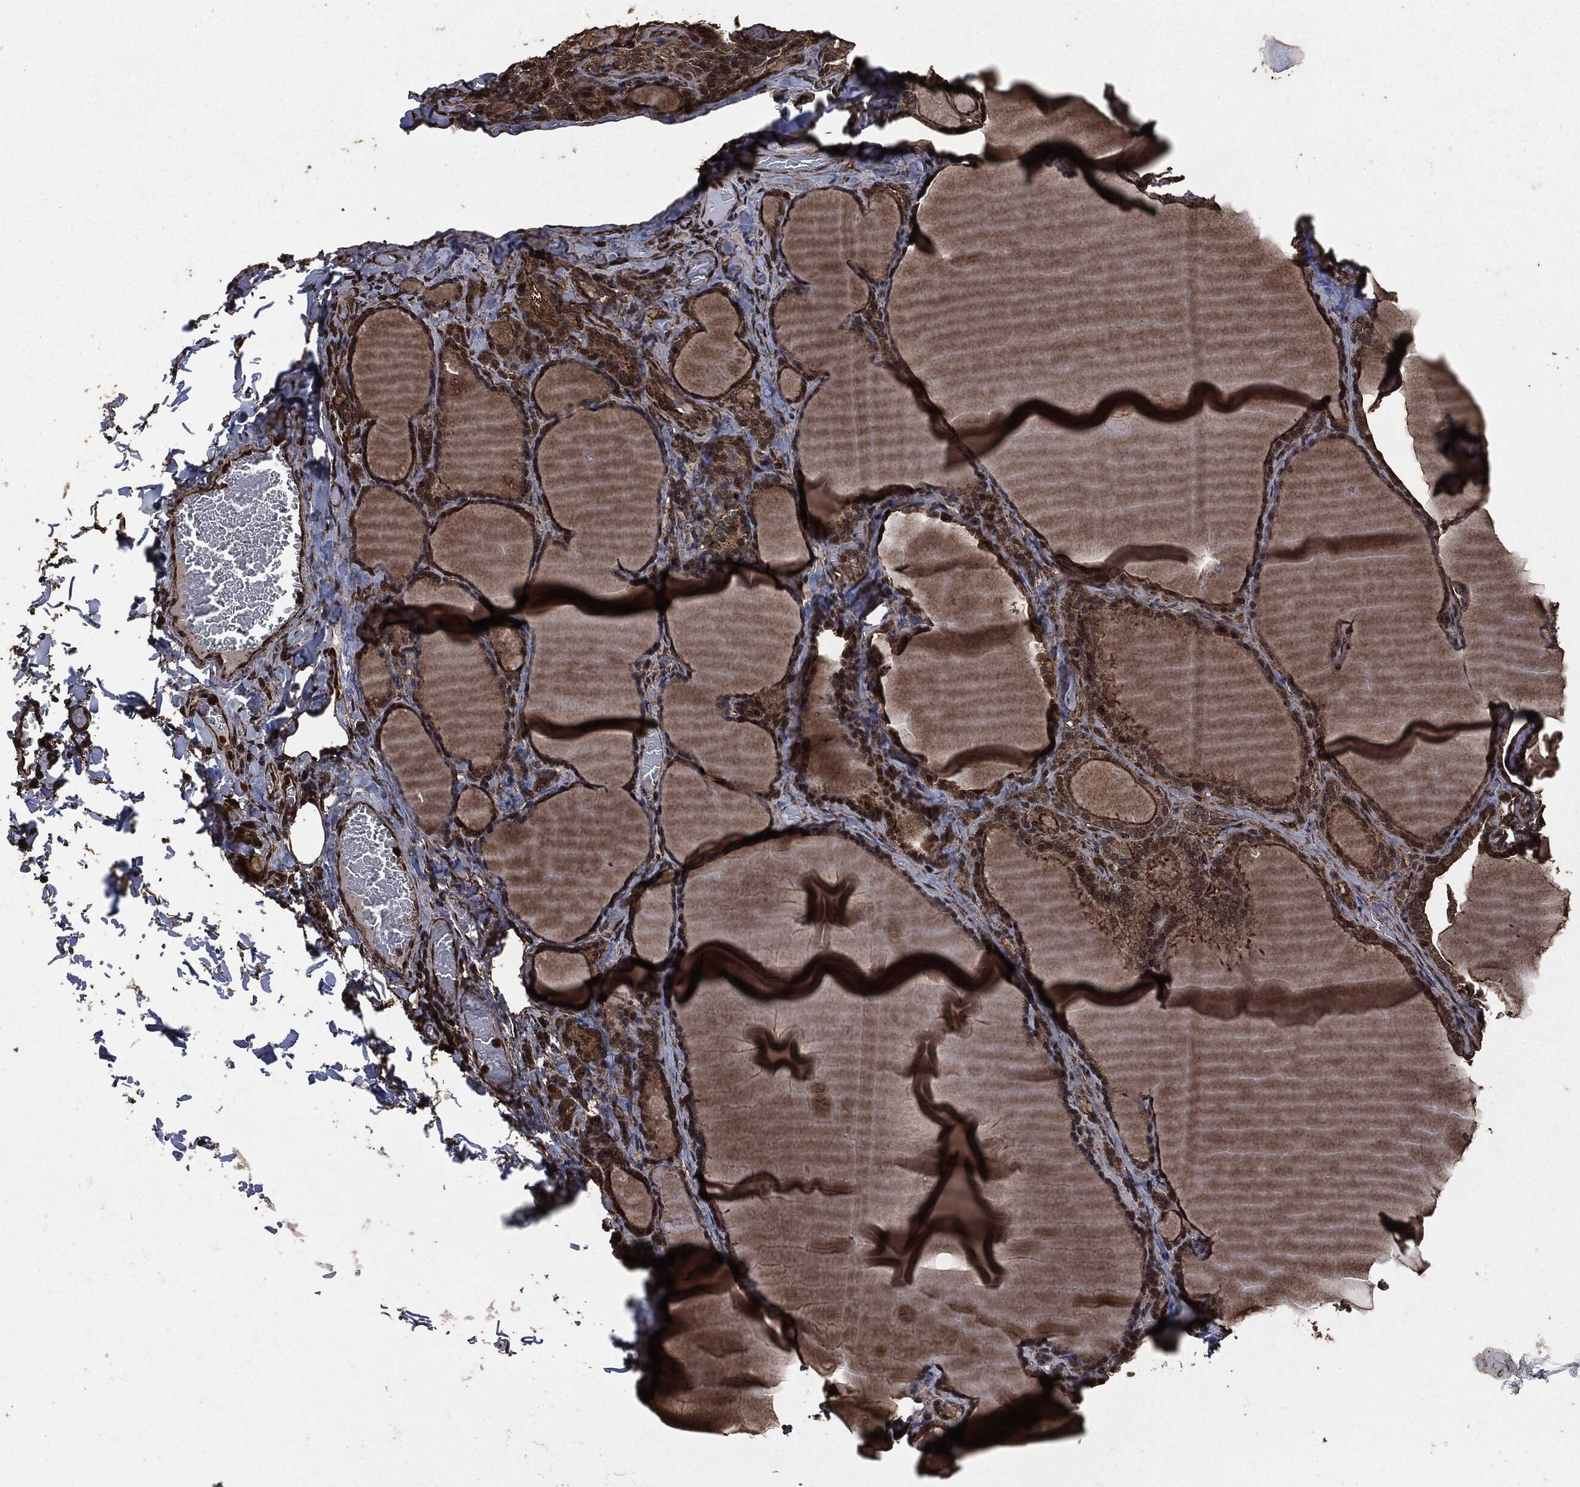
{"staining": {"intensity": "strong", "quantity": "25%-75%", "location": "cytoplasmic/membranous"}, "tissue": "thyroid gland", "cell_type": "Glandular cells", "image_type": "normal", "snomed": [{"axis": "morphology", "description": "Normal tissue, NOS"}, {"axis": "morphology", "description": "Hyperplasia, NOS"}, {"axis": "topography", "description": "Thyroid gland"}], "caption": "The photomicrograph shows immunohistochemical staining of normal thyroid gland. There is strong cytoplasmic/membranous staining is identified in approximately 25%-75% of glandular cells.", "gene": "HRAS", "patient": {"sex": "female", "age": 27}}